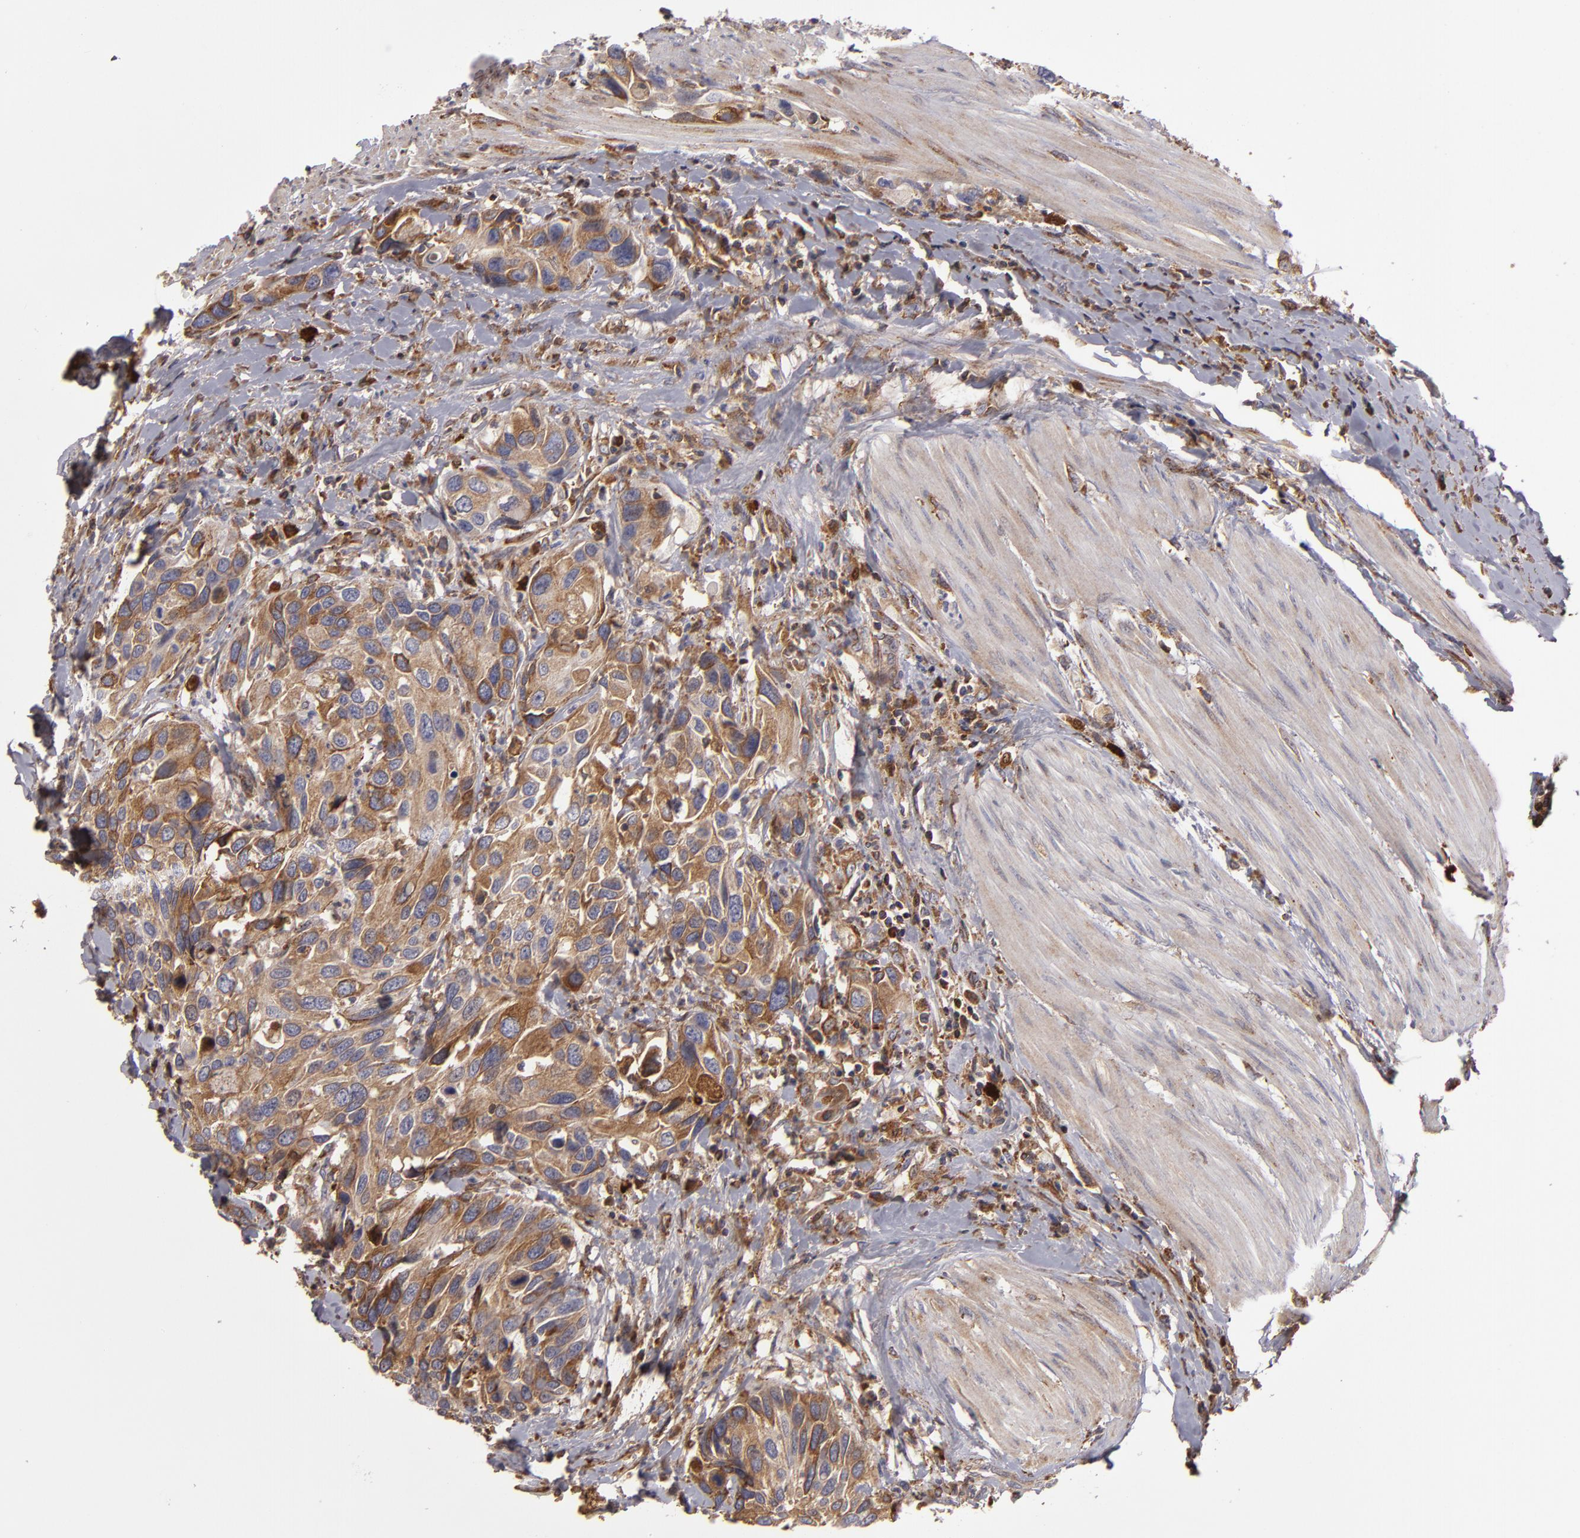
{"staining": {"intensity": "moderate", "quantity": ">75%", "location": "cytoplasmic/membranous"}, "tissue": "urothelial cancer", "cell_type": "Tumor cells", "image_type": "cancer", "snomed": [{"axis": "morphology", "description": "Urothelial carcinoma, High grade"}, {"axis": "topography", "description": "Urinary bladder"}], "caption": "Urothelial carcinoma (high-grade) was stained to show a protein in brown. There is medium levels of moderate cytoplasmic/membranous expression in approximately >75% of tumor cells. The staining was performed using DAB (3,3'-diaminobenzidine), with brown indicating positive protein expression. Nuclei are stained blue with hematoxylin.", "gene": "CFB", "patient": {"sex": "male", "age": 66}}